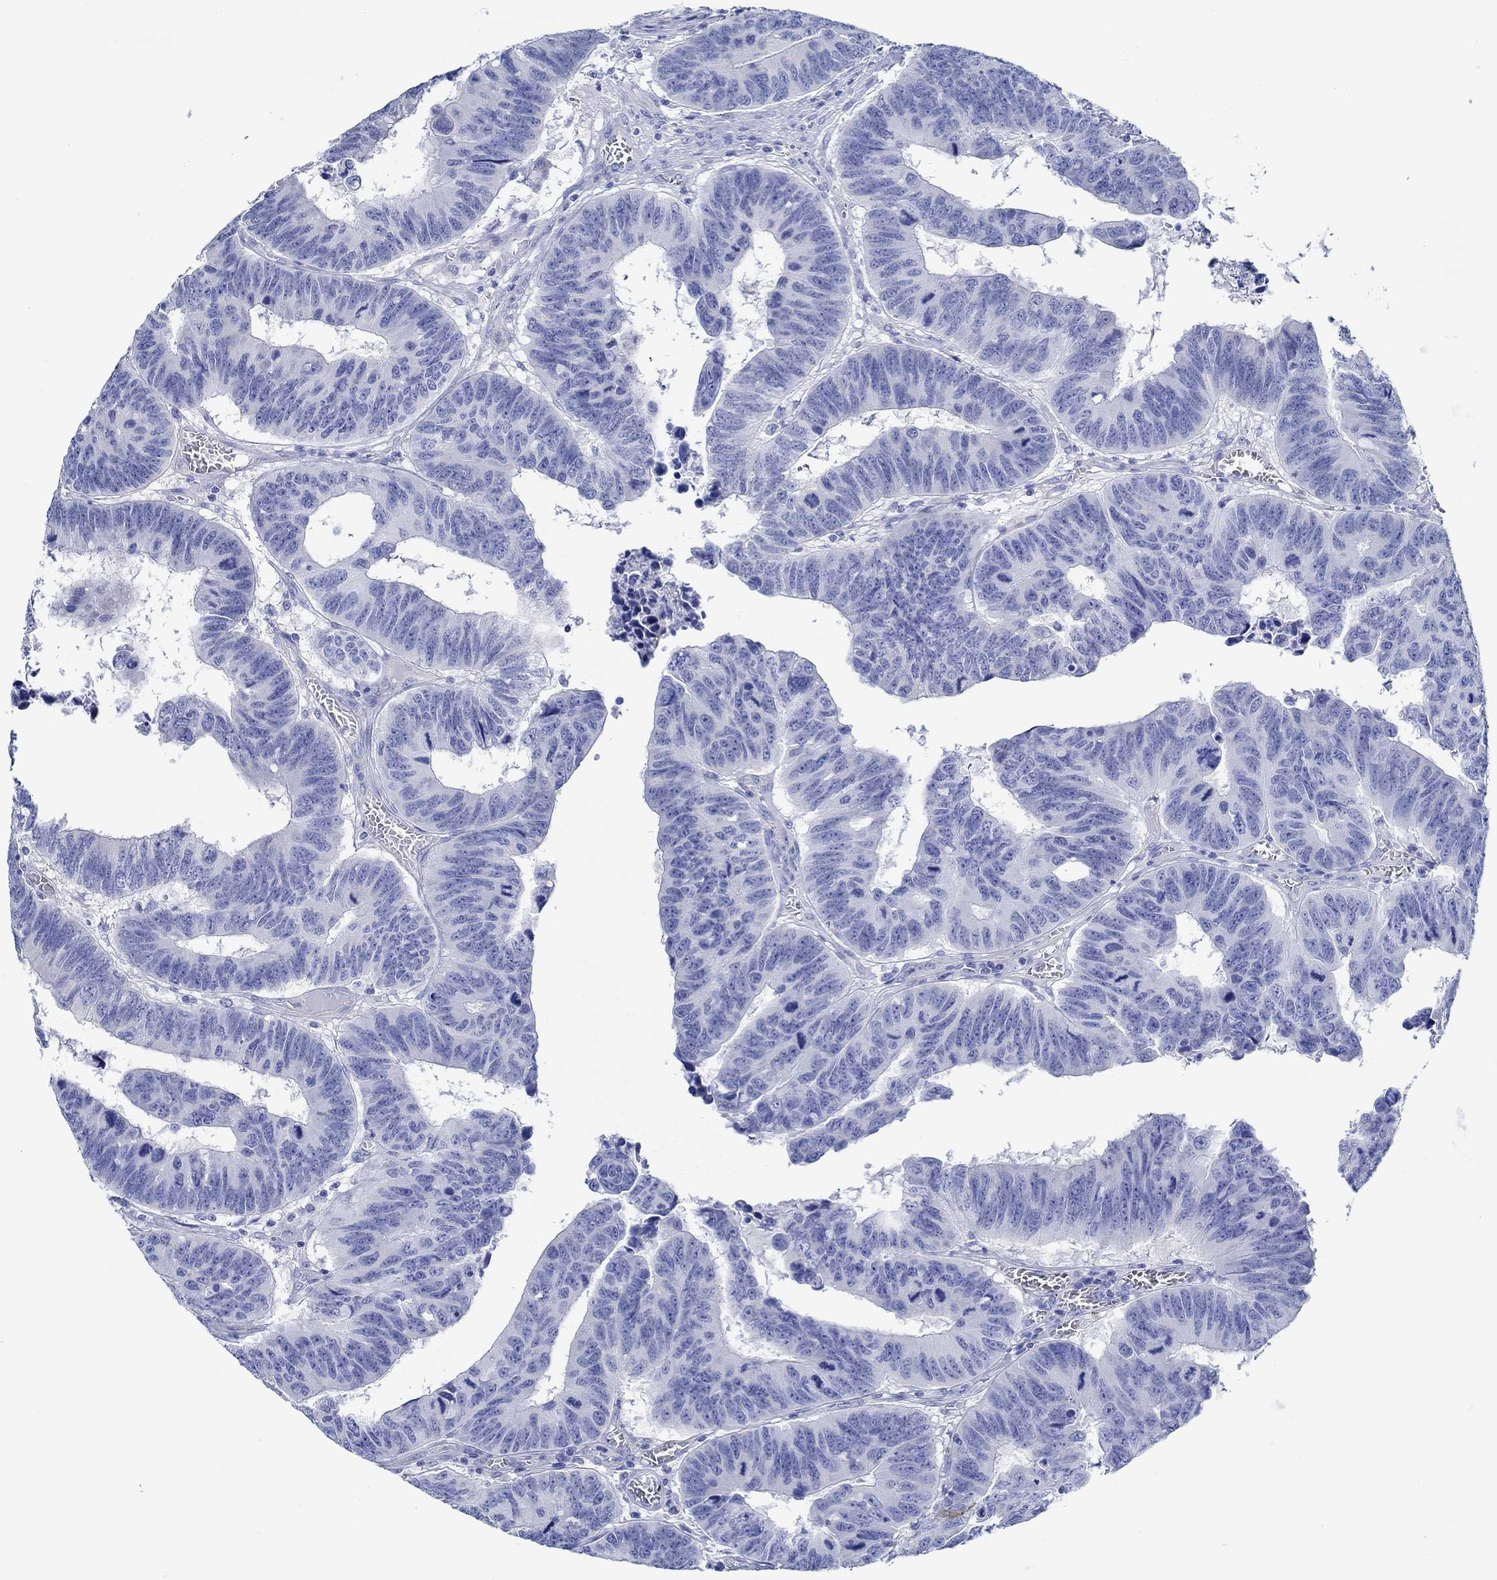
{"staining": {"intensity": "negative", "quantity": "none", "location": "none"}, "tissue": "colorectal cancer", "cell_type": "Tumor cells", "image_type": "cancer", "snomed": [{"axis": "morphology", "description": "Adenocarcinoma, NOS"}, {"axis": "topography", "description": "Appendix"}, {"axis": "topography", "description": "Colon"}, {"axis": "topography", "description": "Cecum"}, {"axis": "topography", "description": "Colon asc"}], "caption": "High power microscopy micrograph of an immunohistochemistry micrograph of colorectal adenocarcinoma, revealing no significant positivity in tumor cells.", "gene": "IGFBP6", "patient": {"sex": "female", "age": 85}}